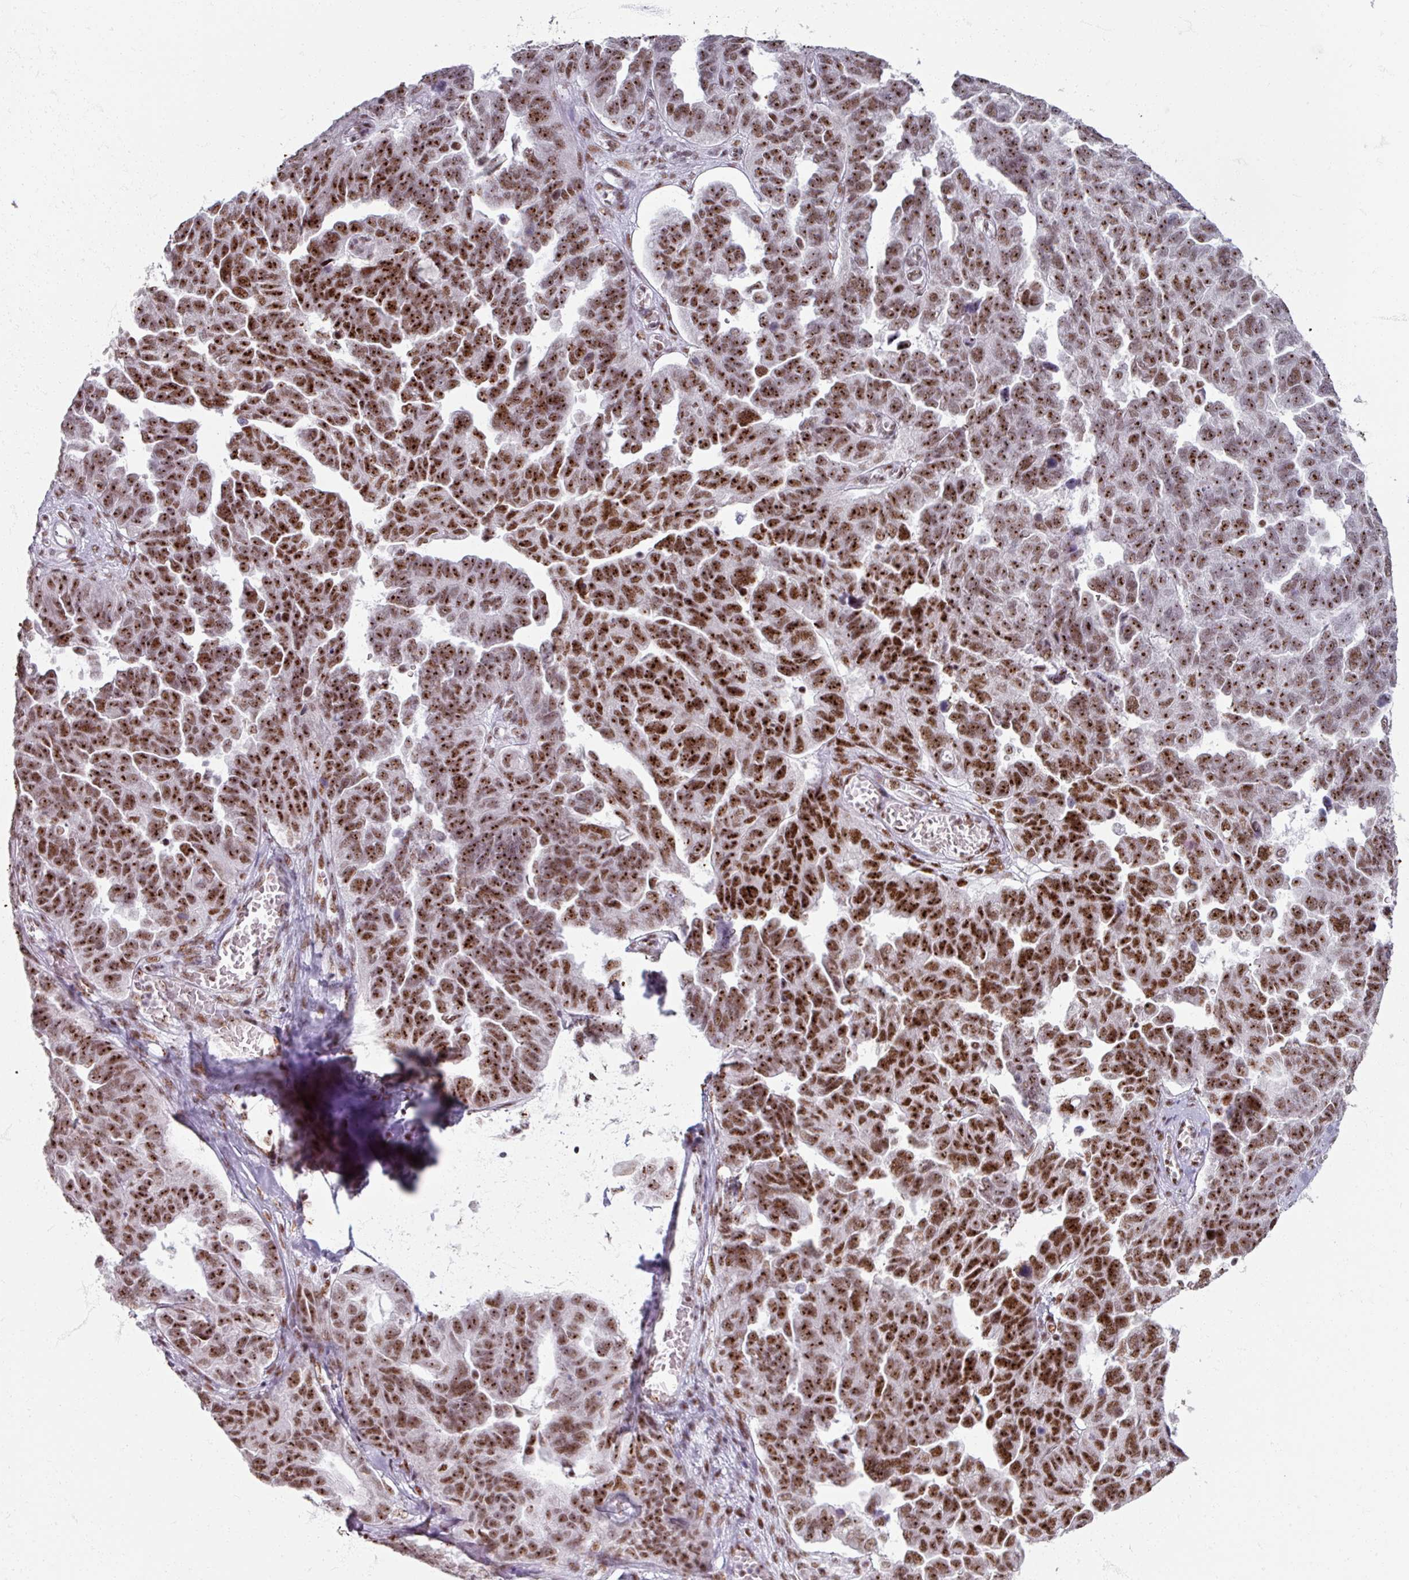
{"staining": {"intensity": "strong", "quantity": ">75%", "location": "nuclear"}, "tissue": "ovarian cancer", "cell_type": "Tumor cells", "image_type": "cancer", "snomed": [{"axis": "morphology", "description": "Cystadenocarcinoma, serous, NOS"}, {"axis": "topography", "description": "Ovary"}], "caption": "Immunohistochemical staining of human ovarian cancer (serous cystadenocarcinoma) reveals high levels of strong nuclear positivity in about >75% of tumor cells. (brown staining indicates protein expression, while blue staining denotes nuclei).", "gene": "ADAR", "patient": {"sex": "female", "age": 64}}